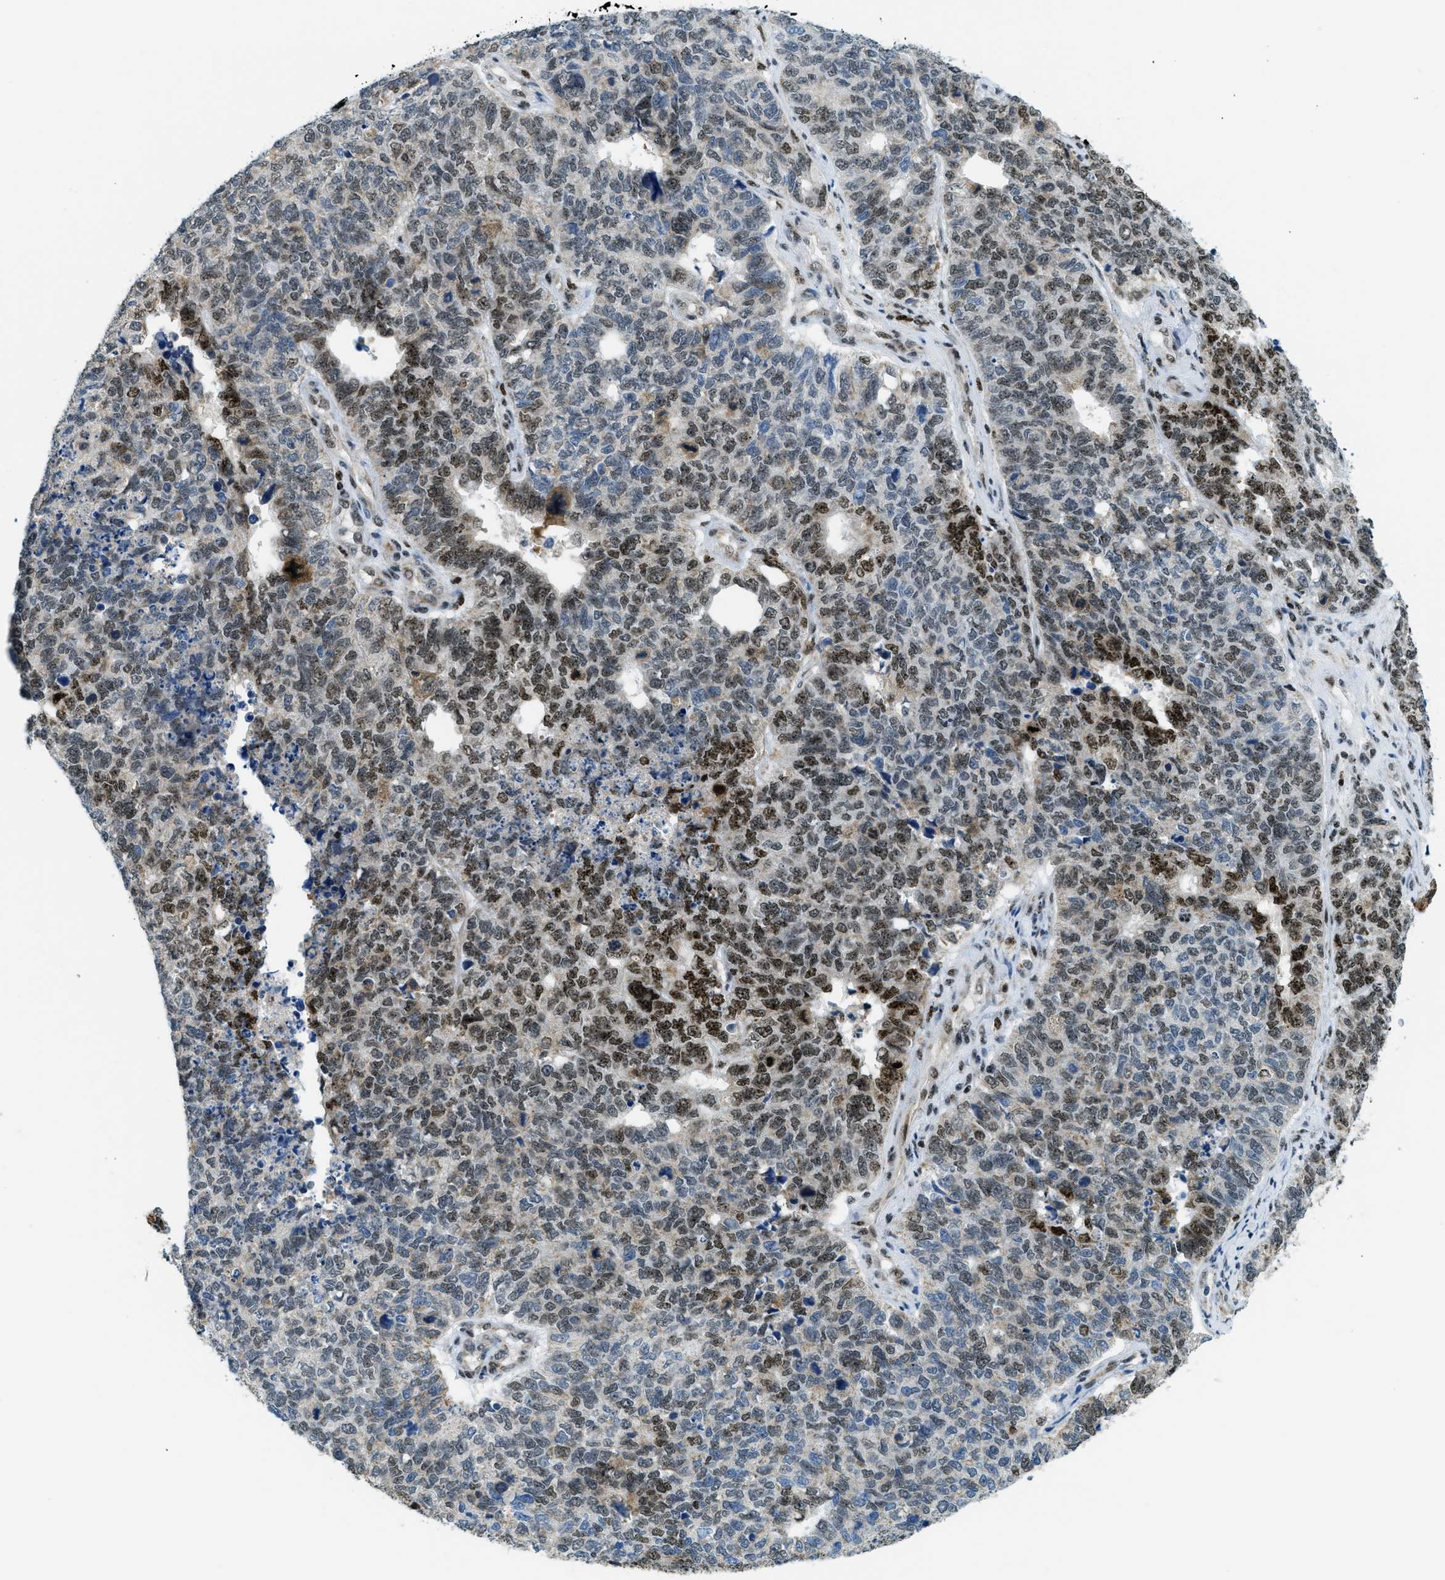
{"staining": {"intensity": "strong", "quantity": "25%-75%", "location": "cytoplasmic/membranous,nuclear"}, "tissue": "cervical cancer", "cell_type": "Tumor cells", "image_type": "cancer", "snomed": [{"axis": "morphology", "description": "Squamous cell carcinoma, NOS"}, {"axis": "topography", "description": "Cervix"}], "caption": "Protein staining displays strong cytoplasmic/membranous and nuclear staining in approximately 25%-75% of tumor cells in cervical cancer (squamous cell carcinoma). The staining was performed using DAB, with brown indicating positive protein expression. Nuclei are stained blue with hematoxylin.", "gene": "SP100", "patient": {"sex": "female", "age": 63}}